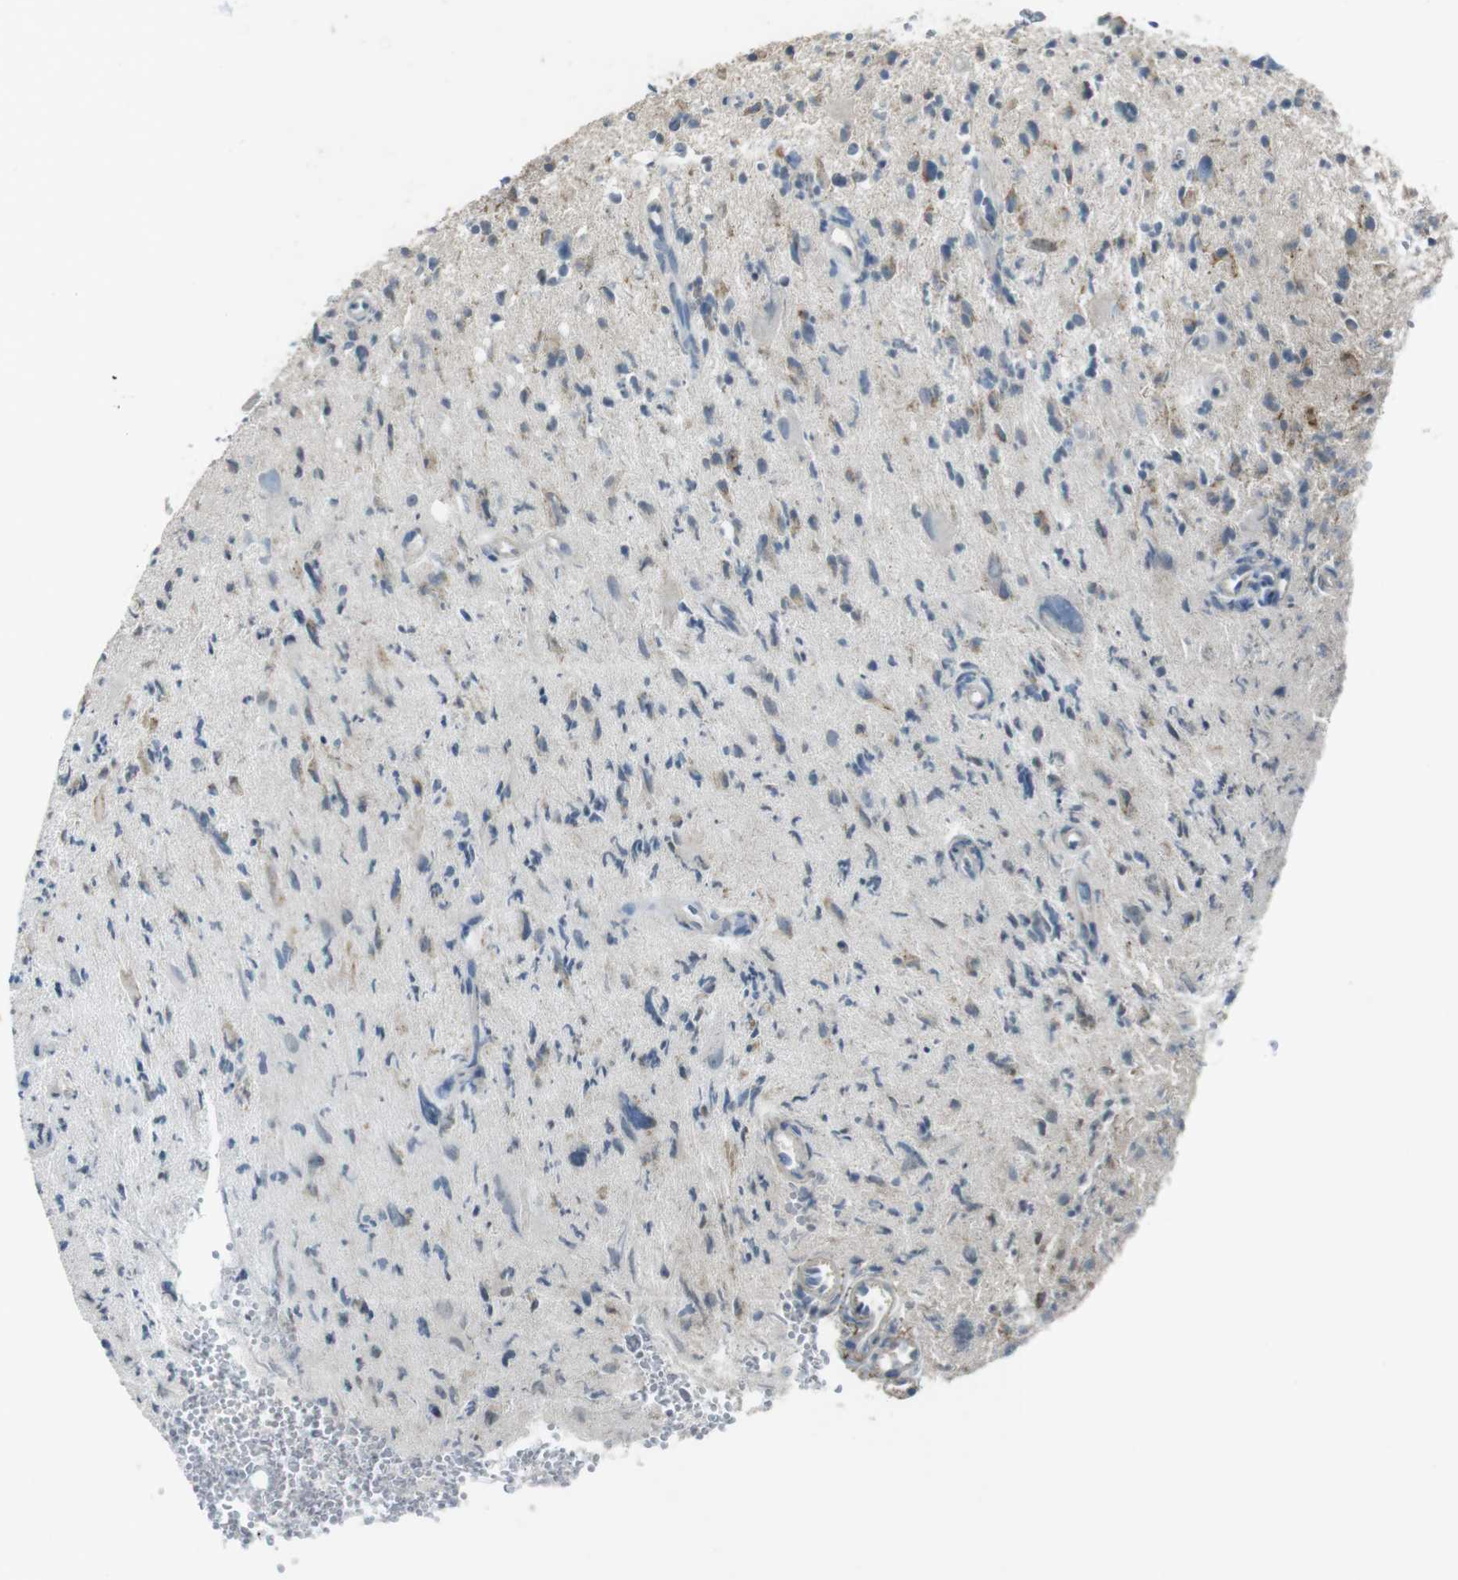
{"staining": {"intensity": "weak", "quantity": "<25%", "location": "cytoplasmic/membranous"}, "tissue": "glioma", "cell_type": "Tumor cells", "image_type": "cancer", "snomed": [{"axis": "morphology", "description": "Glioma, malignant, High grade"}, {"axis": "topography", "description": "Brain"}], "caption": "Glioma stained for a protein using immunohistochemistry shows no expression tumor cells.", "gene": "ENTPD7", "patient": {"sex": "male", "age": 48}}